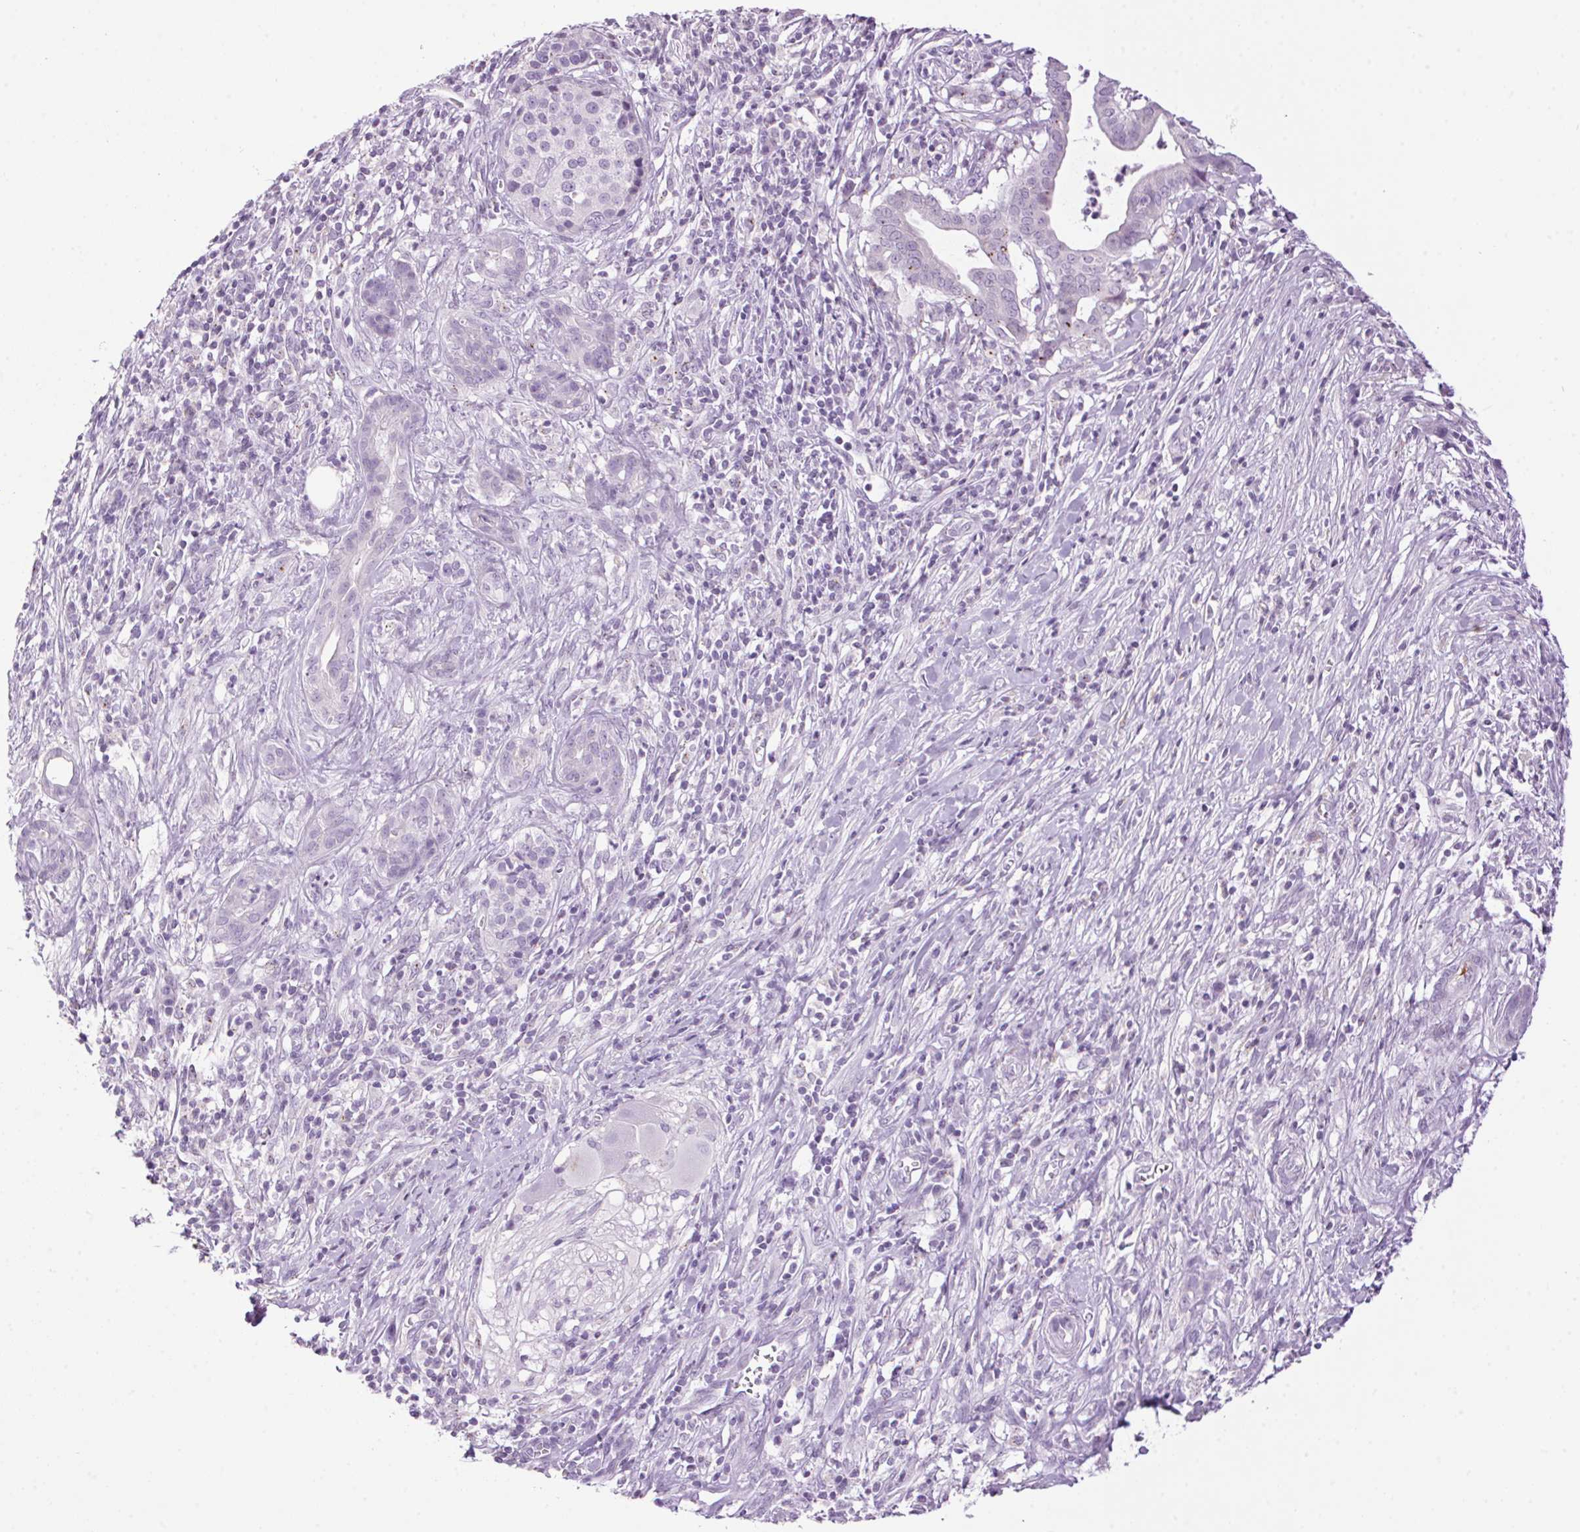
{"staining": {"intensity": "negative", "quantity": "none", "location": "none"}, "tissue": "pancreatic cancer", "cell_type": "Tumor cells", "image_type": "cancer", "snomed": [{"axis": "morphology", "description": "Adenocarcinoma, NOS"}, {"axis": "topography", "description": "Pancreas"}], "caption": "The histopathology image exhibits no staining of tumor cells in adenocarcinoma (pancreatic).", "gene": "TMEM88B", "patient": {"sex": "male", "age": 61}}